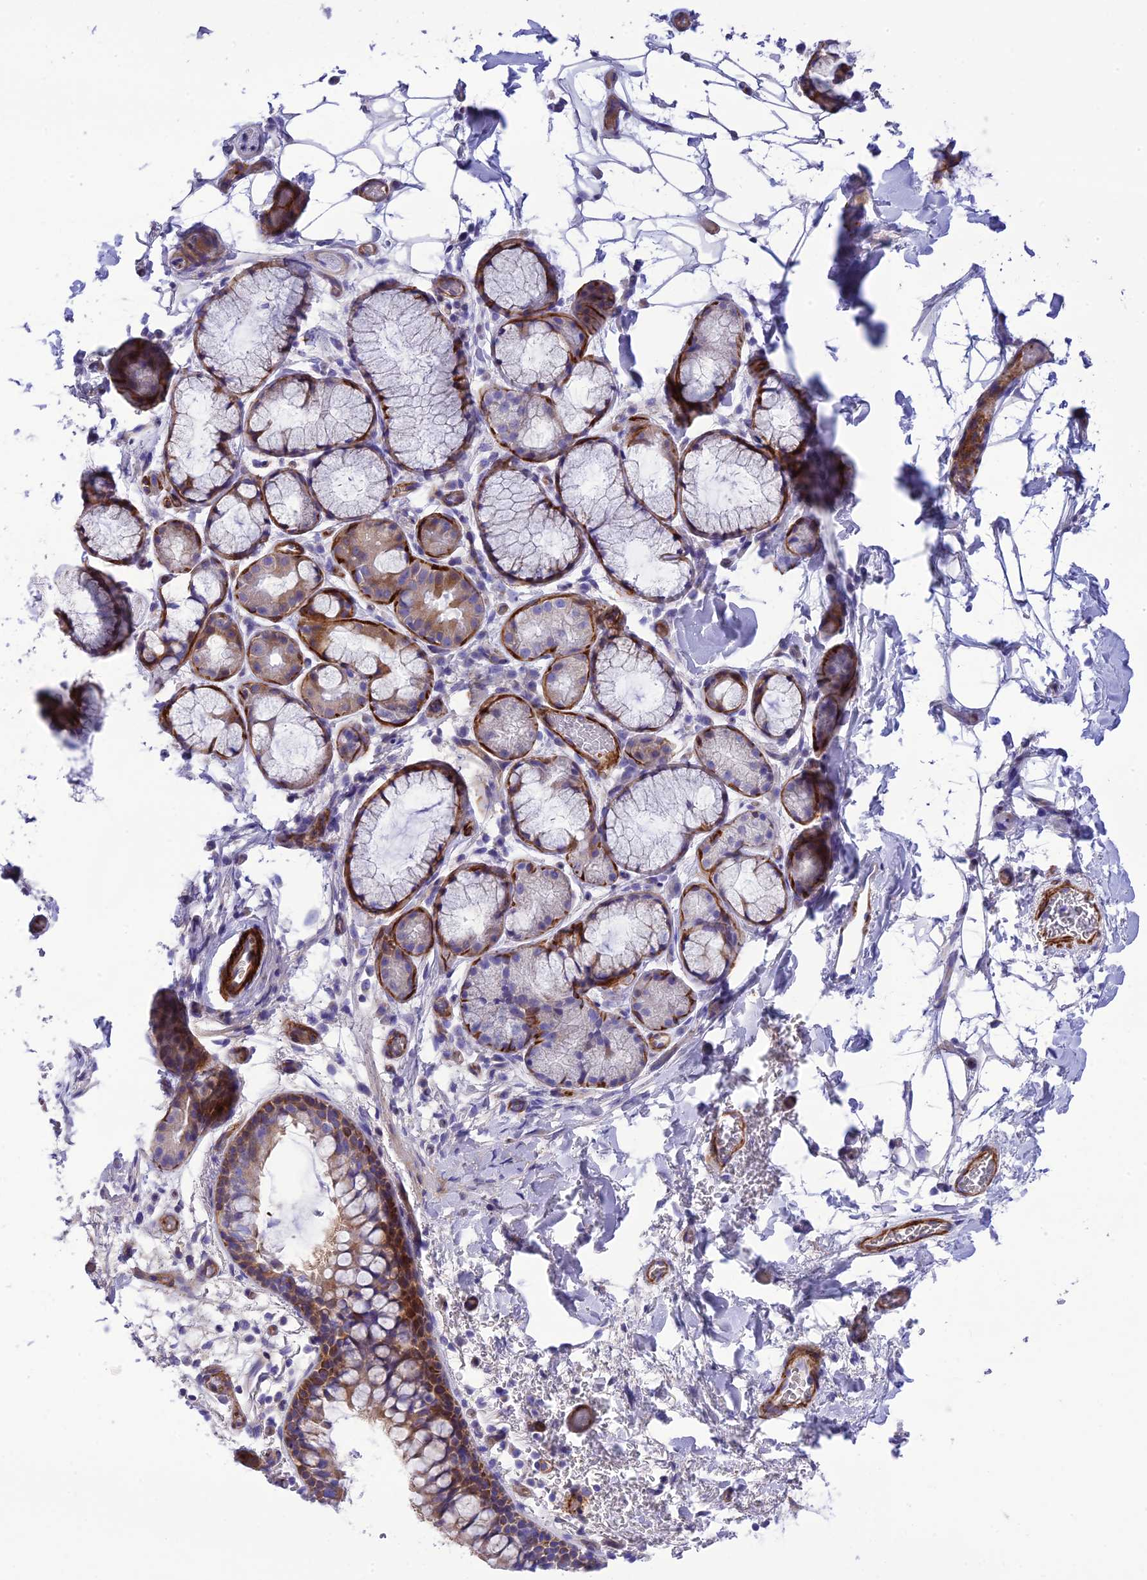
{"staining": {"intensity": "moderate", "quantity": "<25%", "location": "cytoplasmic/membranous"}, "tissue": "bronchus", "cell_type": "Respiratory epithelial cells", "image_type": "normal", "snomed": [{"axis": "morphology", "description": "Normal tissue, NOS"}, {"axis": "topography", "description": "Bronchus"}], "caption": "Bronchus stained with DAB (3,3'-diaminobenzidine) IHC exhibits low levels of moderate cytoplasmic/membranous expression in about <25% of respiratory epithelial cells. (Stains: DAB (3,3'-diaminobenzidine) in brown, nuclei in blue, Microscopy: brightfield microscopy at high magnification).", "gene": "FRA10AC1", "patient": {"sex": "male", "age": 65}}